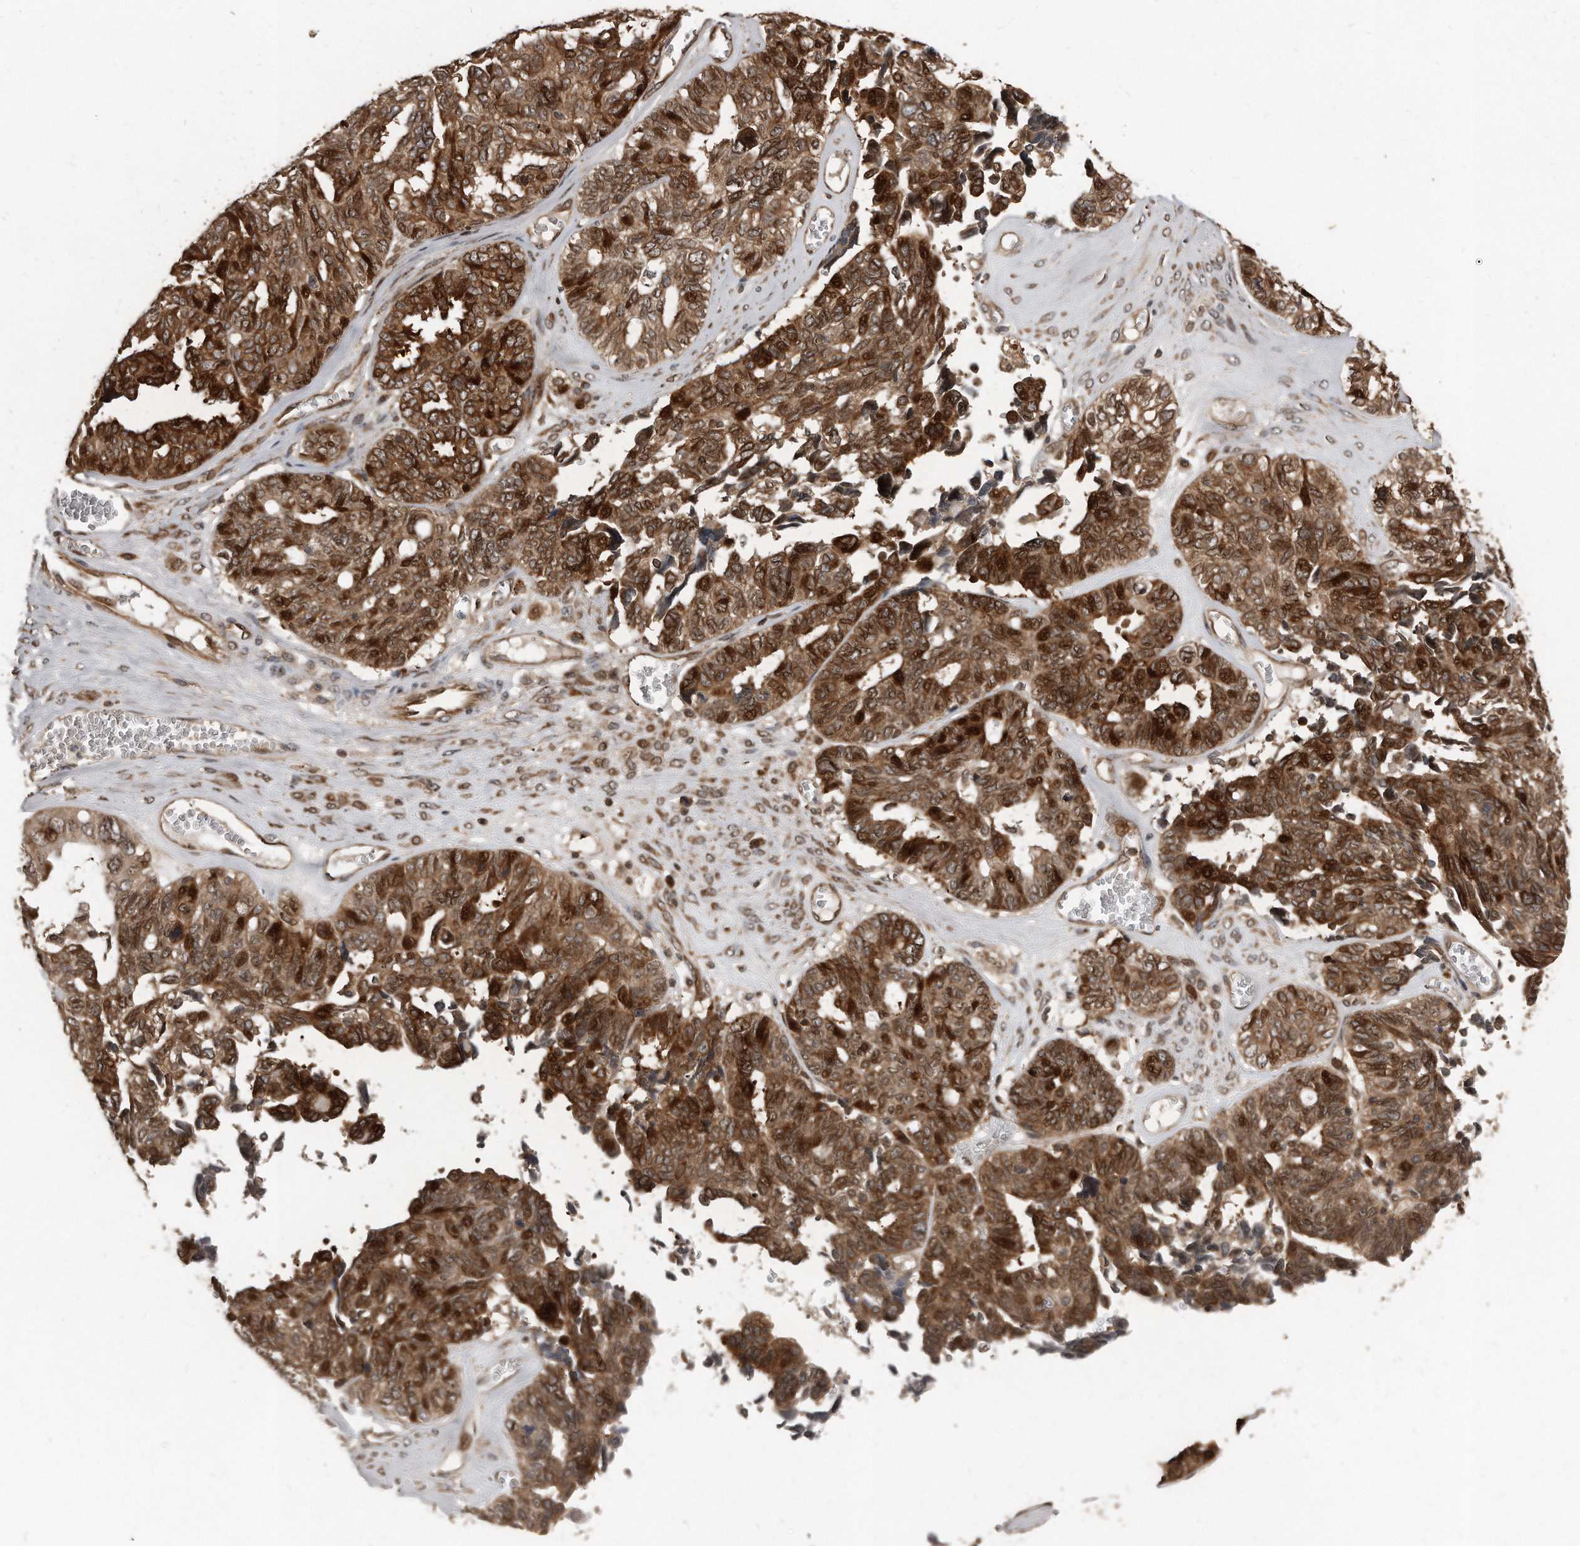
{"staining": {"intensity": "strong", "quantity": ">75%", "location": "cytoplasmic/membranous,nuclear"}, "tissue": "ovarian cancer", "cell_type": "Tumor cells", "image_type": "cancer", "snomed": [{"axis": "morphology", "description": "Cystadenocarcinoma, serous, NOS"}, {"axis": "topography", "description": "Ovary"}], "caption": "Ovarian serous cystadenocarcinoma tissue displays strong cytoplasmic/membranous and nuclear staining in approximately >75% of tumor cells (DAB IHC, brown staining for protein, blue staining for nuclei).", "gene": "GCH1", "patient": {"sex": "female", "age": 79}}